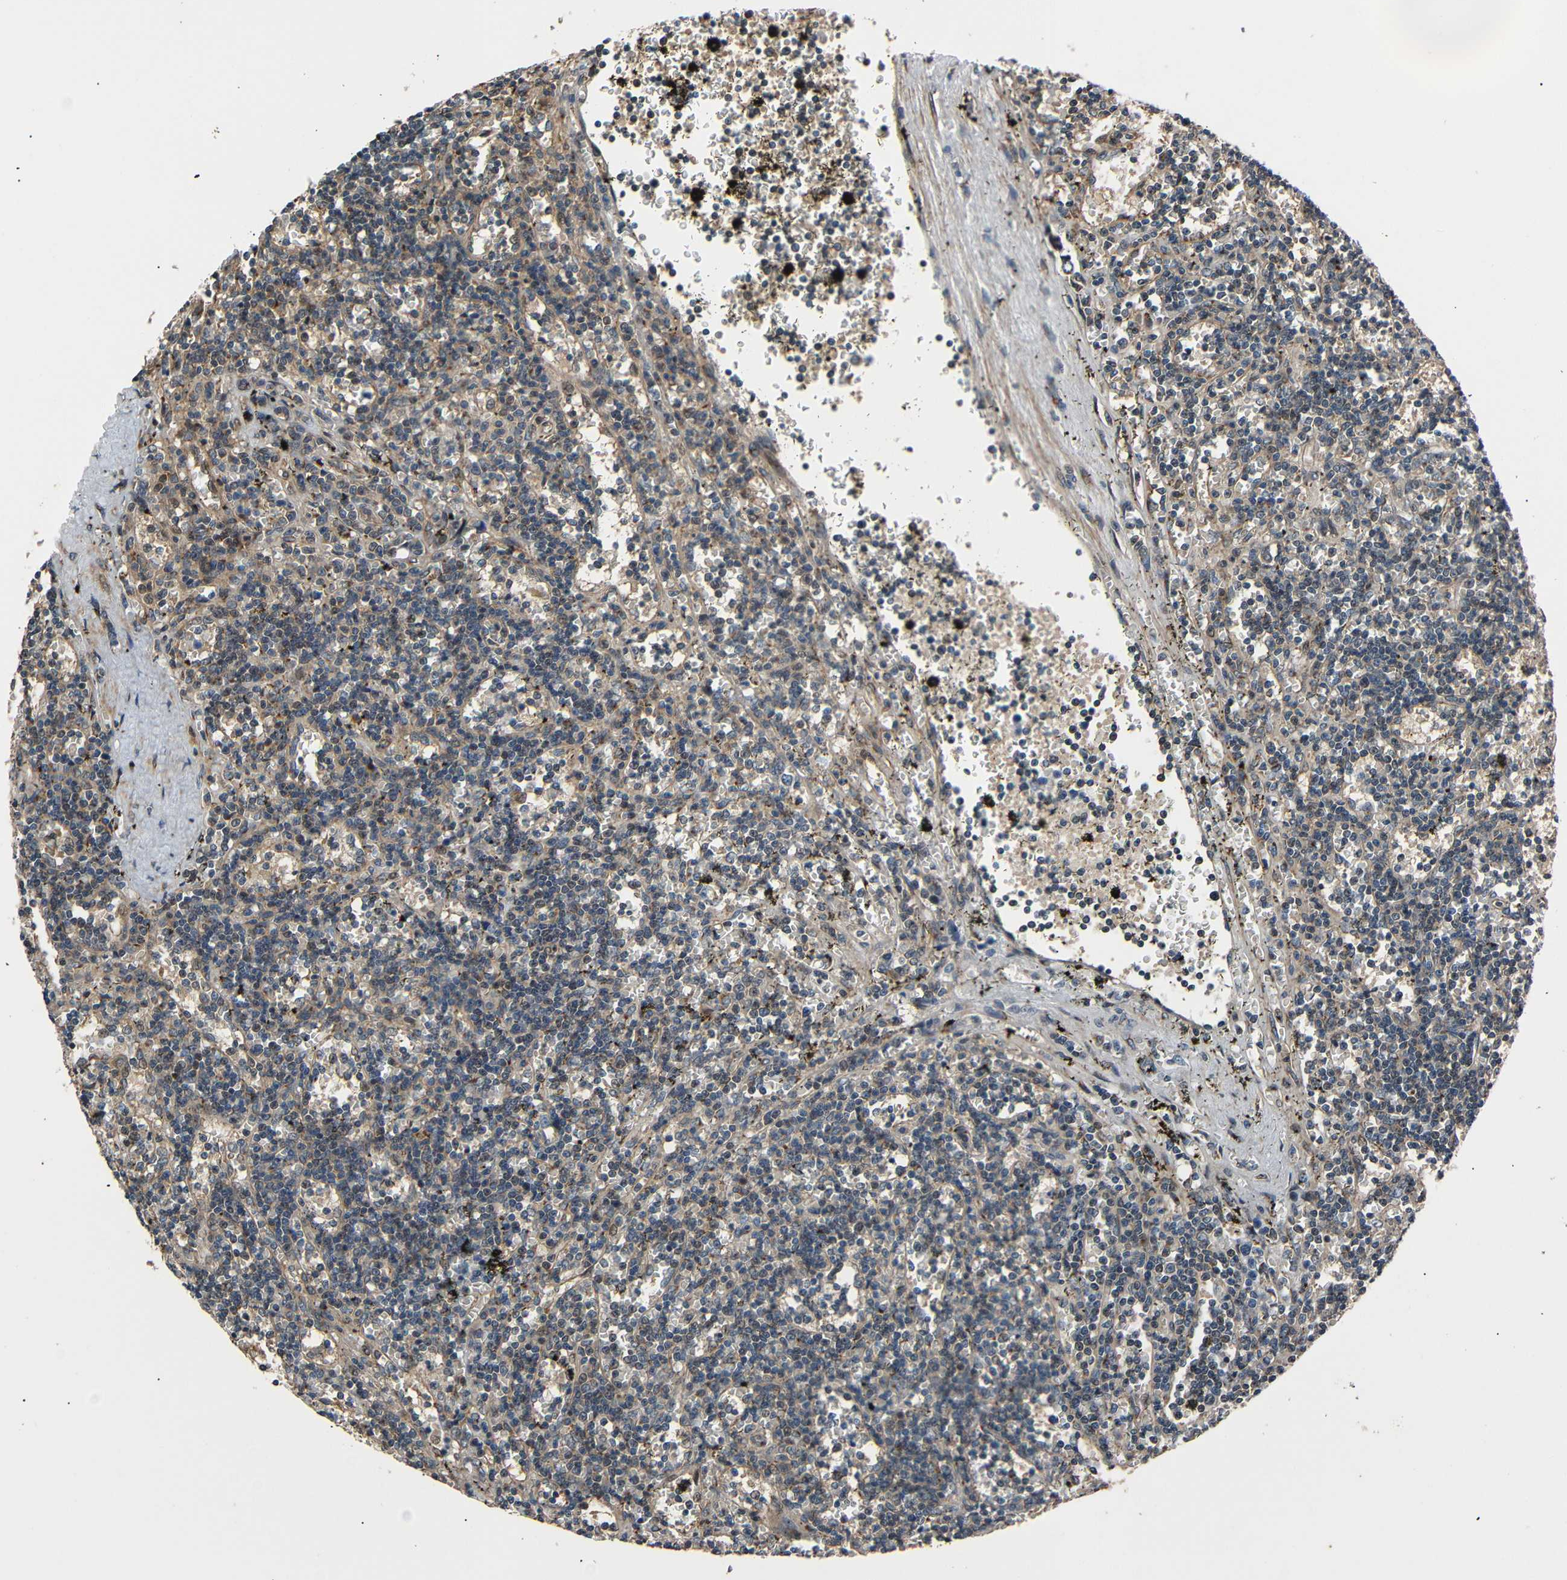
{"staining": {"intensity": "weak", "quantity": "25%-75%", "location": "cytoplasmic/membranous,nuclear"}, "tissue": "lymphoma", "cell_type": "Tumor cells", "image_type": "cancer", "snomed": [{"axis": "morphology", "description": "Malignant lymphoma, non-Hodgkin's type, Low grade"}, {"axis": "topography", "description": "Spleen"}], "caption": "A brown stain highlights weak cytoplasmic/membranous and nuclear staining of a protein in human low-grade malignant lymphoma, non-Hodgkin's type tumor cells.", "gene": "AKAP9", "patient": {"sex": "male", "age": 60}}